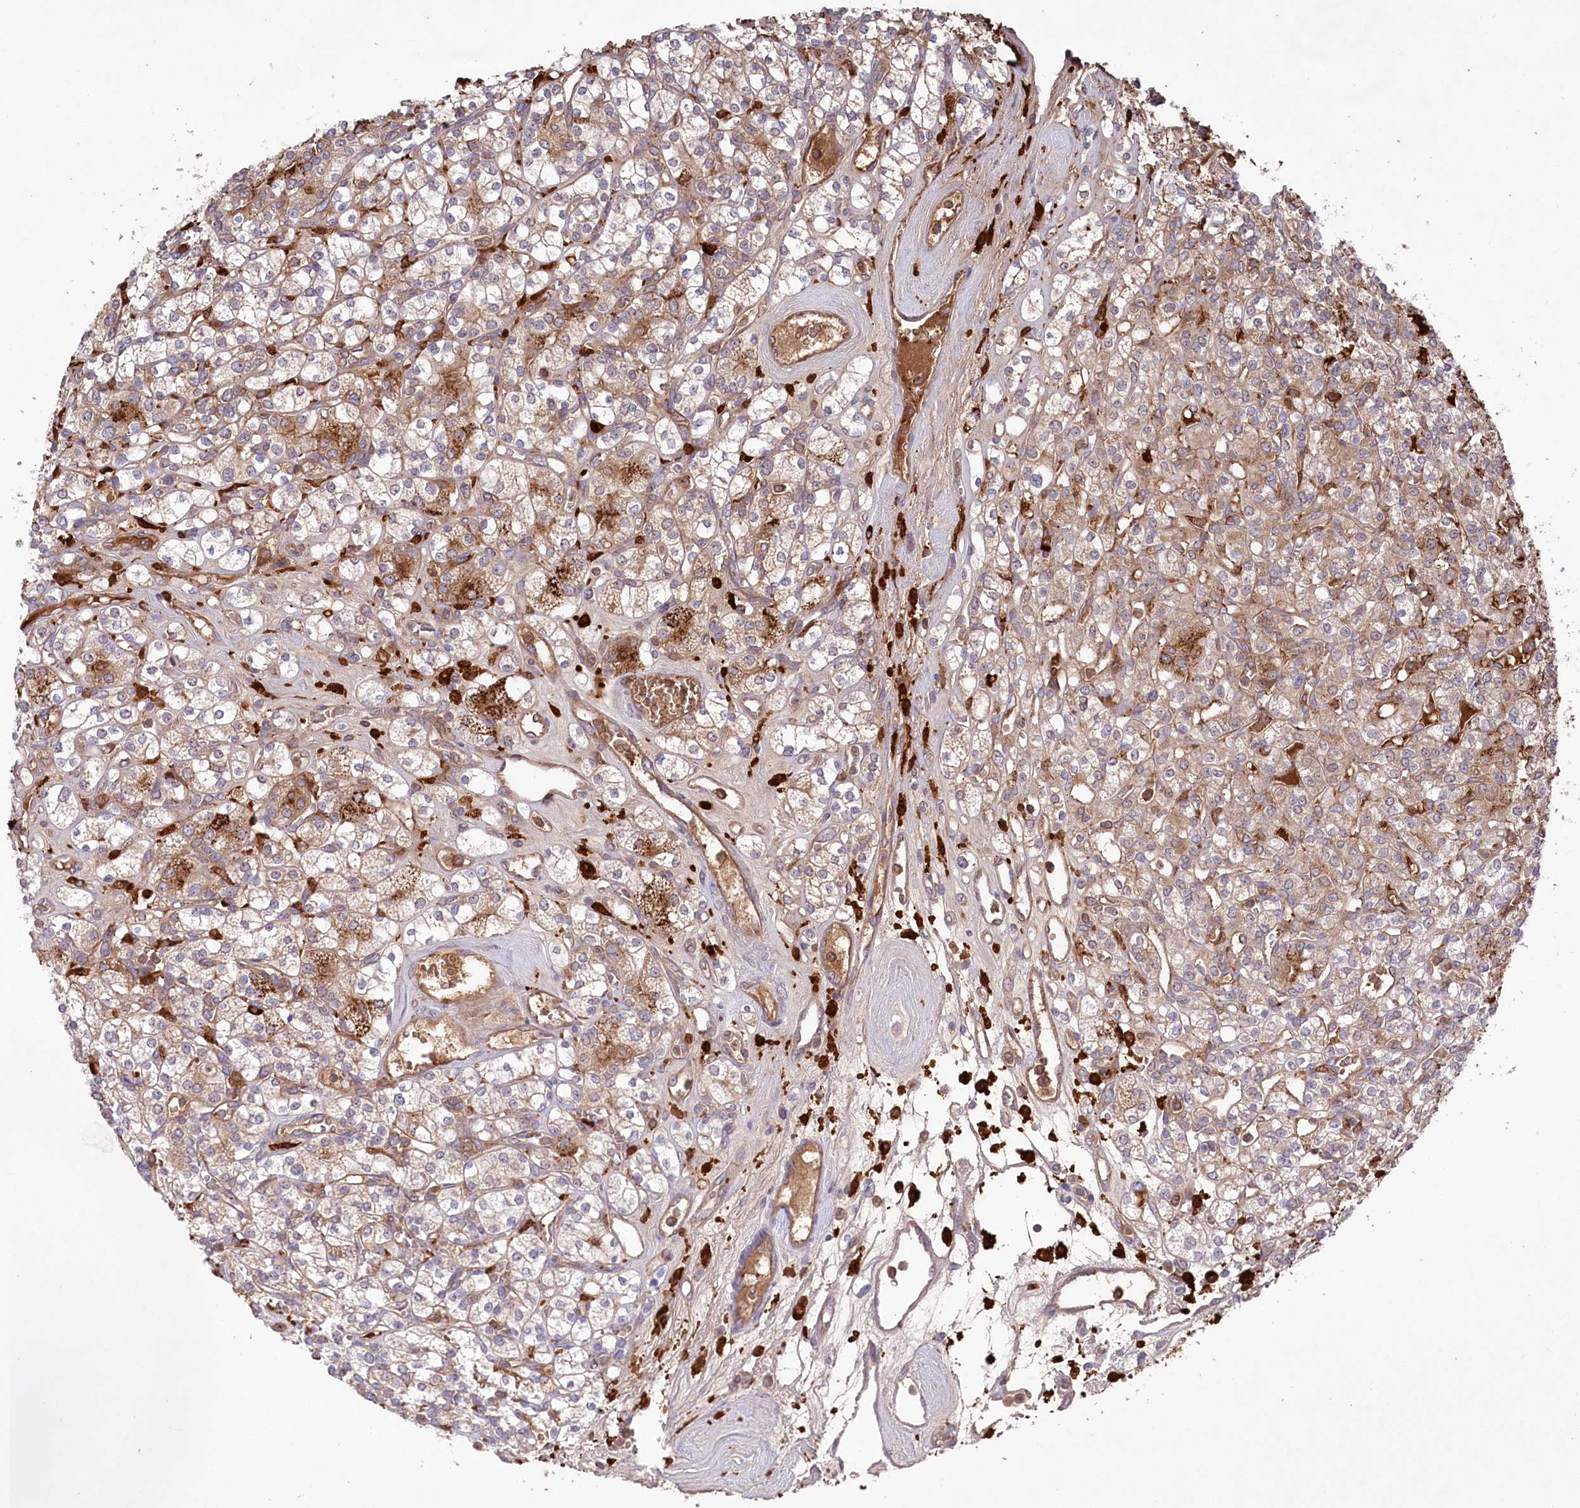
{"staining": {"intensity": "moderate", "quantity": "25%-75%", "location": "cytoplasmic/membranous"}, "tissue": "renal cancer", "cell_type": "Tumor cells", "image_type": "cancer", "snomed": [{"axis": "morphology", "description": "Adenocarcinoma, NOS"}, {"axis": "topography", "description": "Kidney"}], "caption": "Protein analysis of renal cancer tissue demonstrates moderate cytoplasmic/membranous expression in approximately 25%-75% of tumor cells.", "gene": "PPP1R21", "patient": {"sex": "male", "age": 77}}